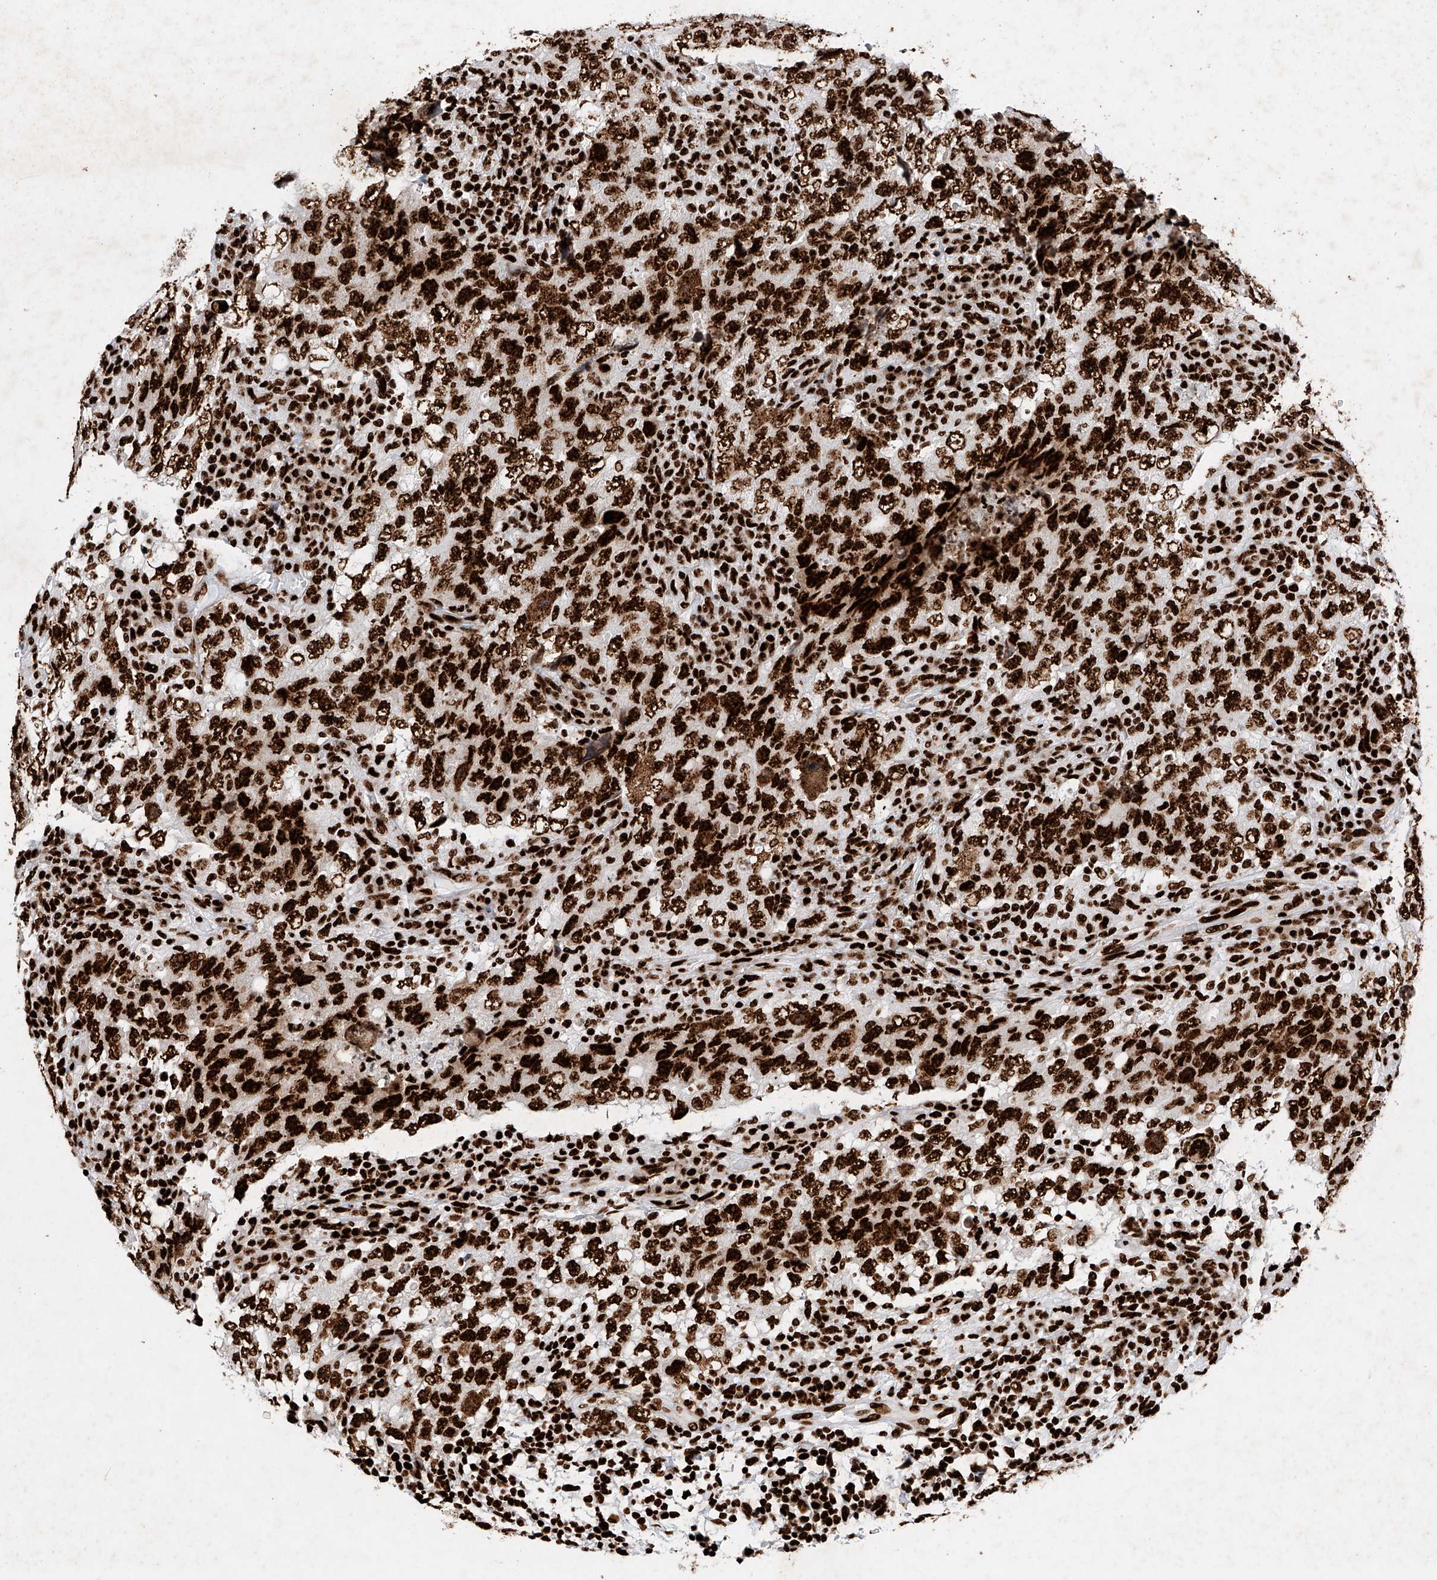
{"staining": {"intensity": "strong", "quantity": ">75%", "location": "nuclear"}, "tissue": "testis cancer", "cell_type": "Tumor cells", "image_type": "cancer", "snomed": [{"axis": "morphology", "description": "Carcinoma, Embryonal, NOS"}, {"axis": "topography", "description": "Testis"}], "caption": "Embryonal carcinoma (testis) was stained to show a protein in brown. There is high levels of strong nuclear staining in about >75% of tumor cells. The protein is stained brown, and the nuclei are stained in blue (DAB (3,3'-diaminobenzidine) IHC with brightfield microscopy, high magnification).", "gene": "SRSF6", "patient": {"sex": "male", "age": 26}}